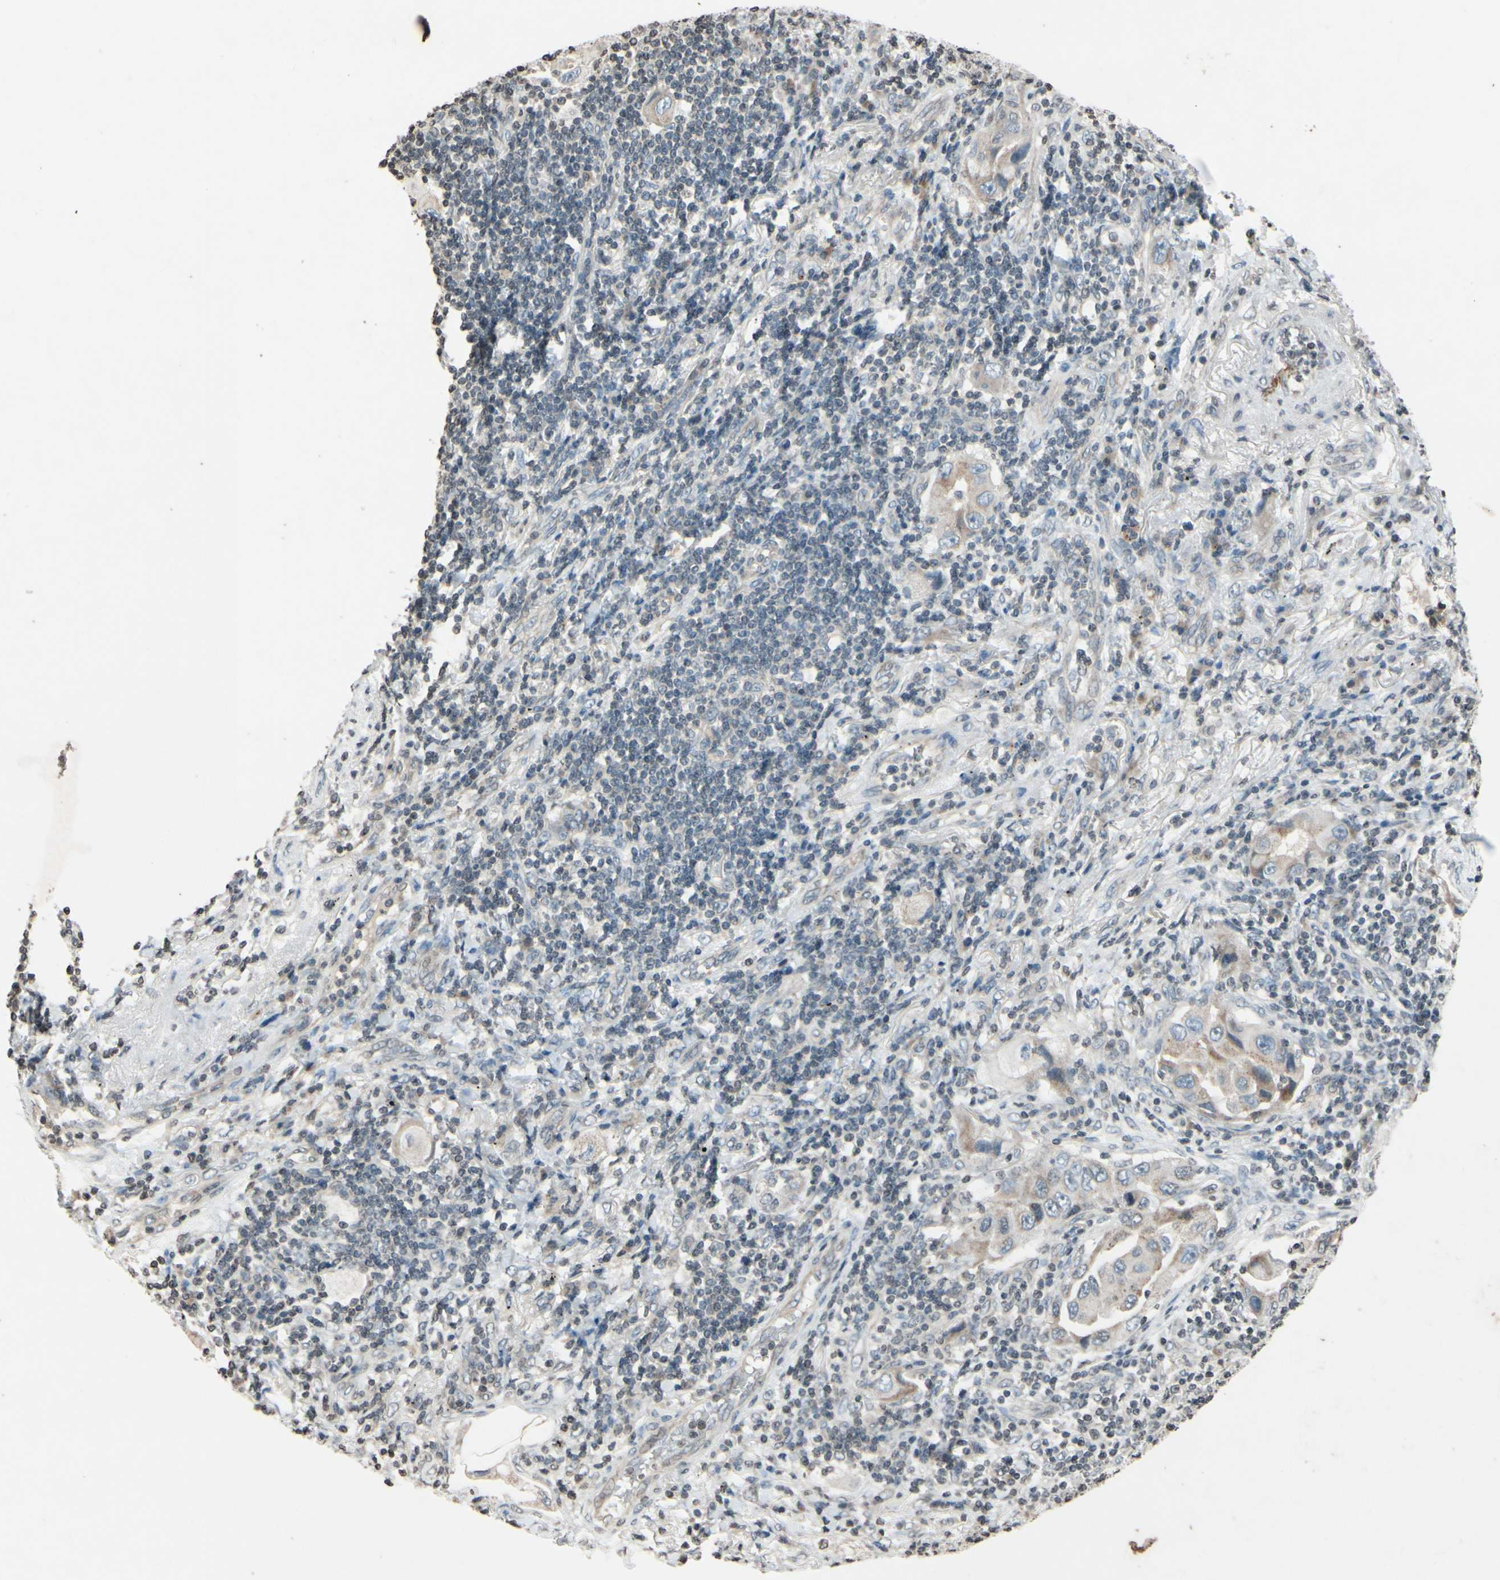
{"staining": {"intensity": "weak", "quantity": ">75%", "location": "cytoplasmic/membranous"}, "tissue": "lung cancer", "cell_type": "Tumor cells", "image_type": "cancer", "snomed": [{"axis": "morphology", "description": "Adenocarcinoma, NOS"}, {"axis": "topography", "description": "Lung"}], "caption": "Immunohistochemical staining of lung cancer demonstrates low levels of weak cytoplasmic/membranous protein expression in about >75% of tumor cells. Immunohistochemistry (ihc) stains the protein in brown and the nuclei are stained blue.", "gene": "CLDN11", "patient": {"sex": "female", "age": 65}}